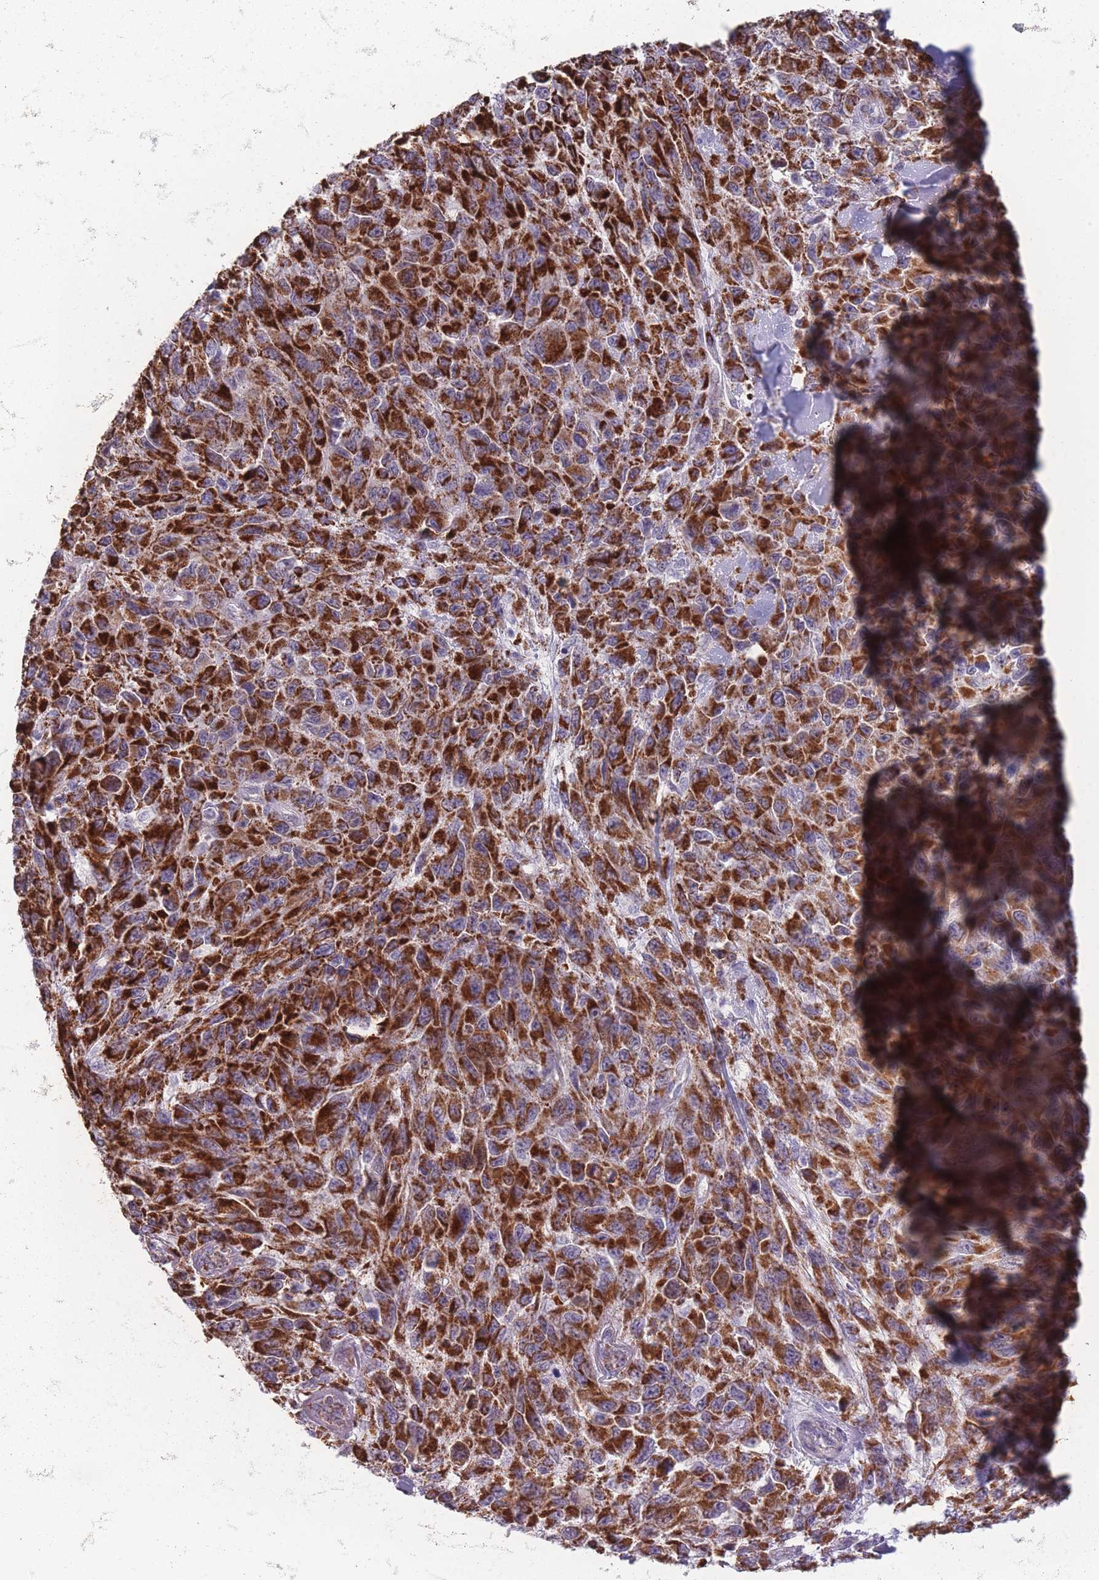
{"staining": {"intensity": "strong", "quantity": ">75%", "location": "cytoplasmic/membranous"}, "tissue": "melanoma", "cell_type": "Tumor cells", "image_type": "cancer", "snomed": [{"axis": "morphology", "description": "Malignant melanoma, NOS"}, {"axis": "topography", "description": "Skin"}], "caption": "High-magnification brightfield microscopy of malignant melanoma stained with DAB (3,3'-diaminobenzidine) (brown) and counterstained with hematoxylin (blue). tumor cells exhibit strong cytoplasmic/membranous staining is appreciated in about>75% of cells.", "gene": "DCHS1", "patient": {"sex": "female", "age": 96}}